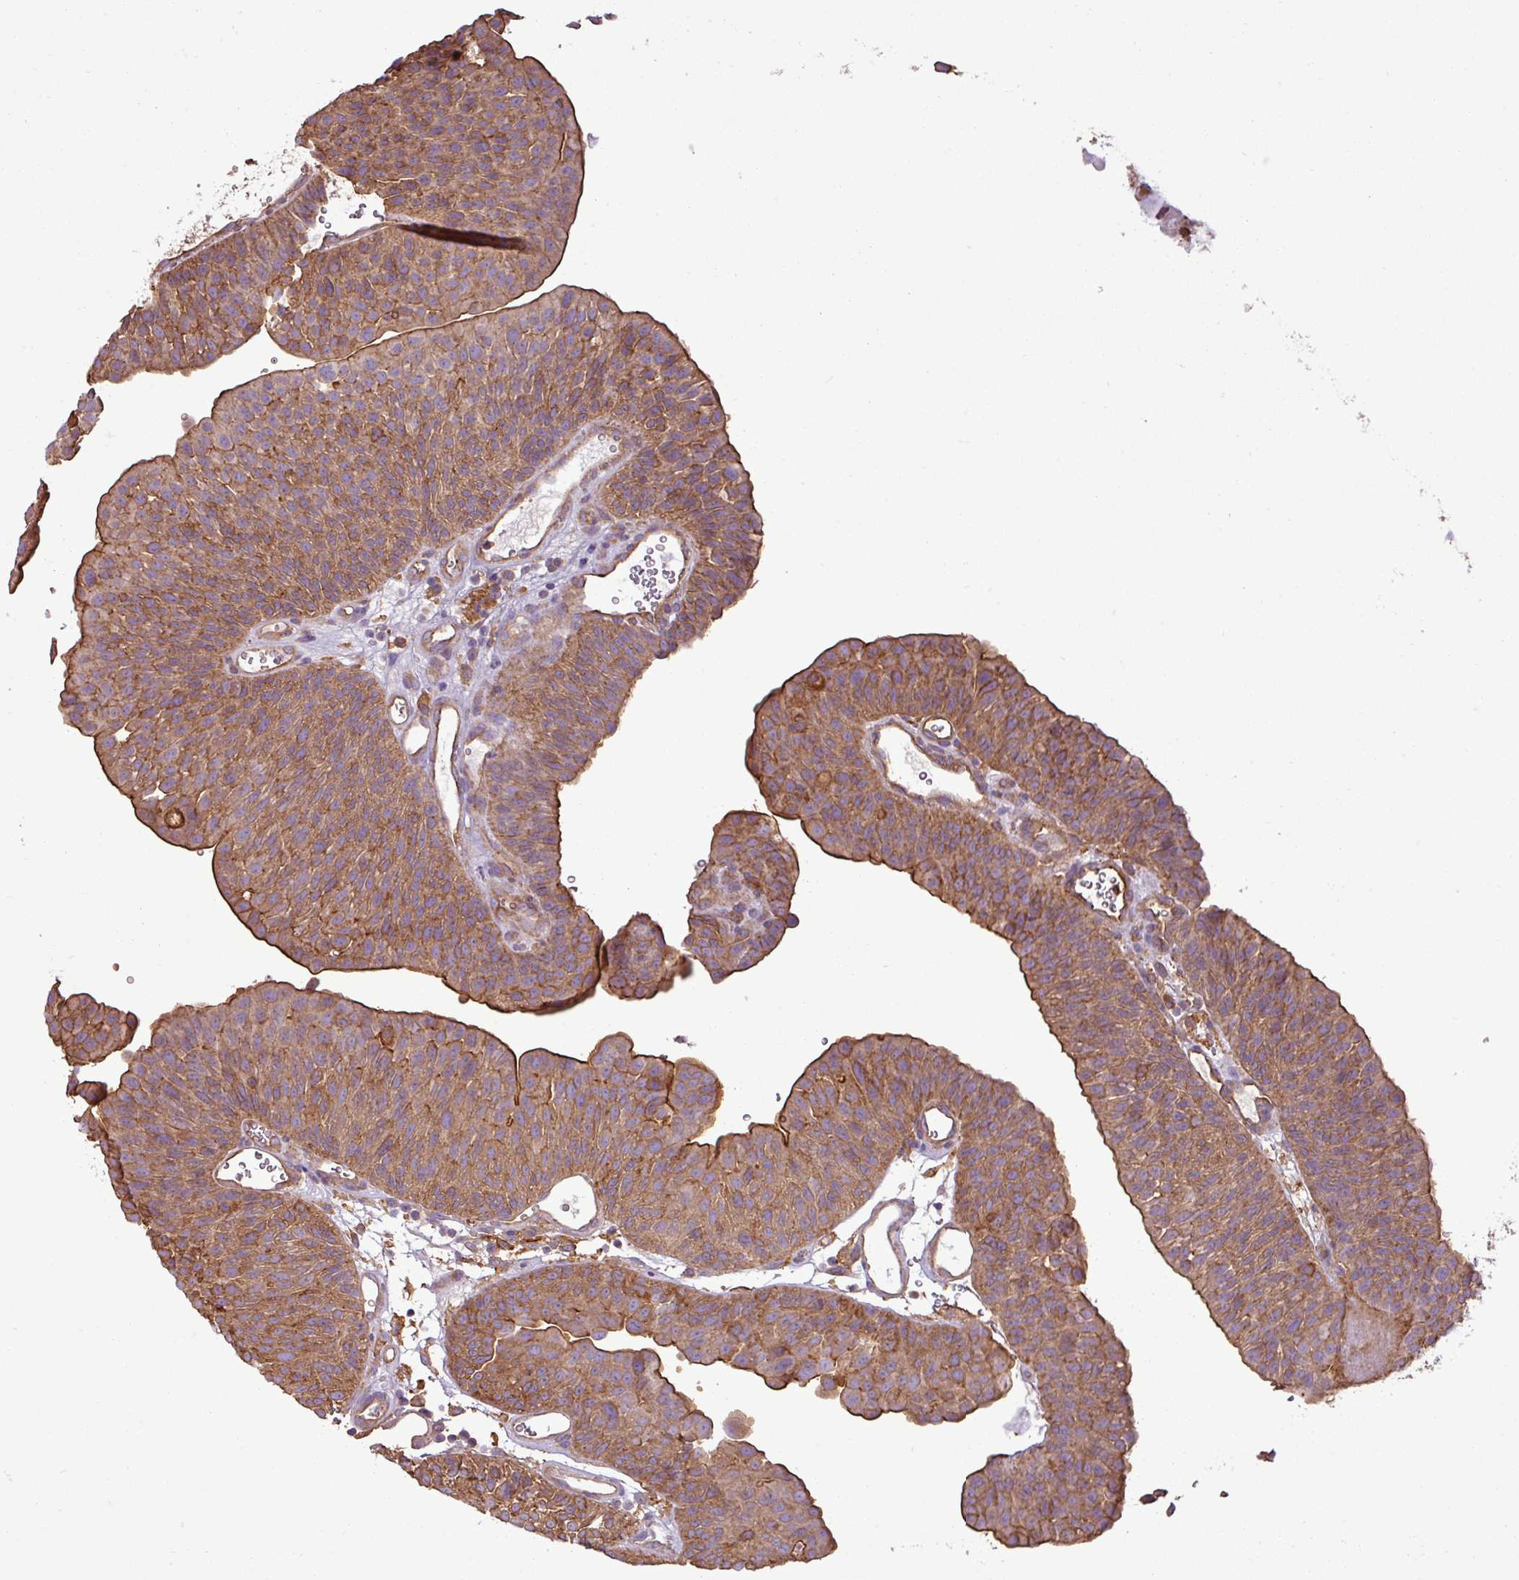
{"staining": {"intensity": "moderate", "quantity": ">75%", "location": "cytoplasmic/membranous"}, "tissue": "urothelial cancer", "cell_type": "Tumor cells", "image_type": "cancer", "snomed": [{"axis": "morphology", "description": "Urothelial carcinoma, NOS"}, {"axis": "topography", "description": "Urinary bladder"}], "caption": "Protein expression analysis of human transitional cell carcinoma reveals moderate cytoplasmic/membranous positivity in about >75% of tumor cells.", "gene": "PACSIN2", "patient": {"sex": "male", "age": 67}}